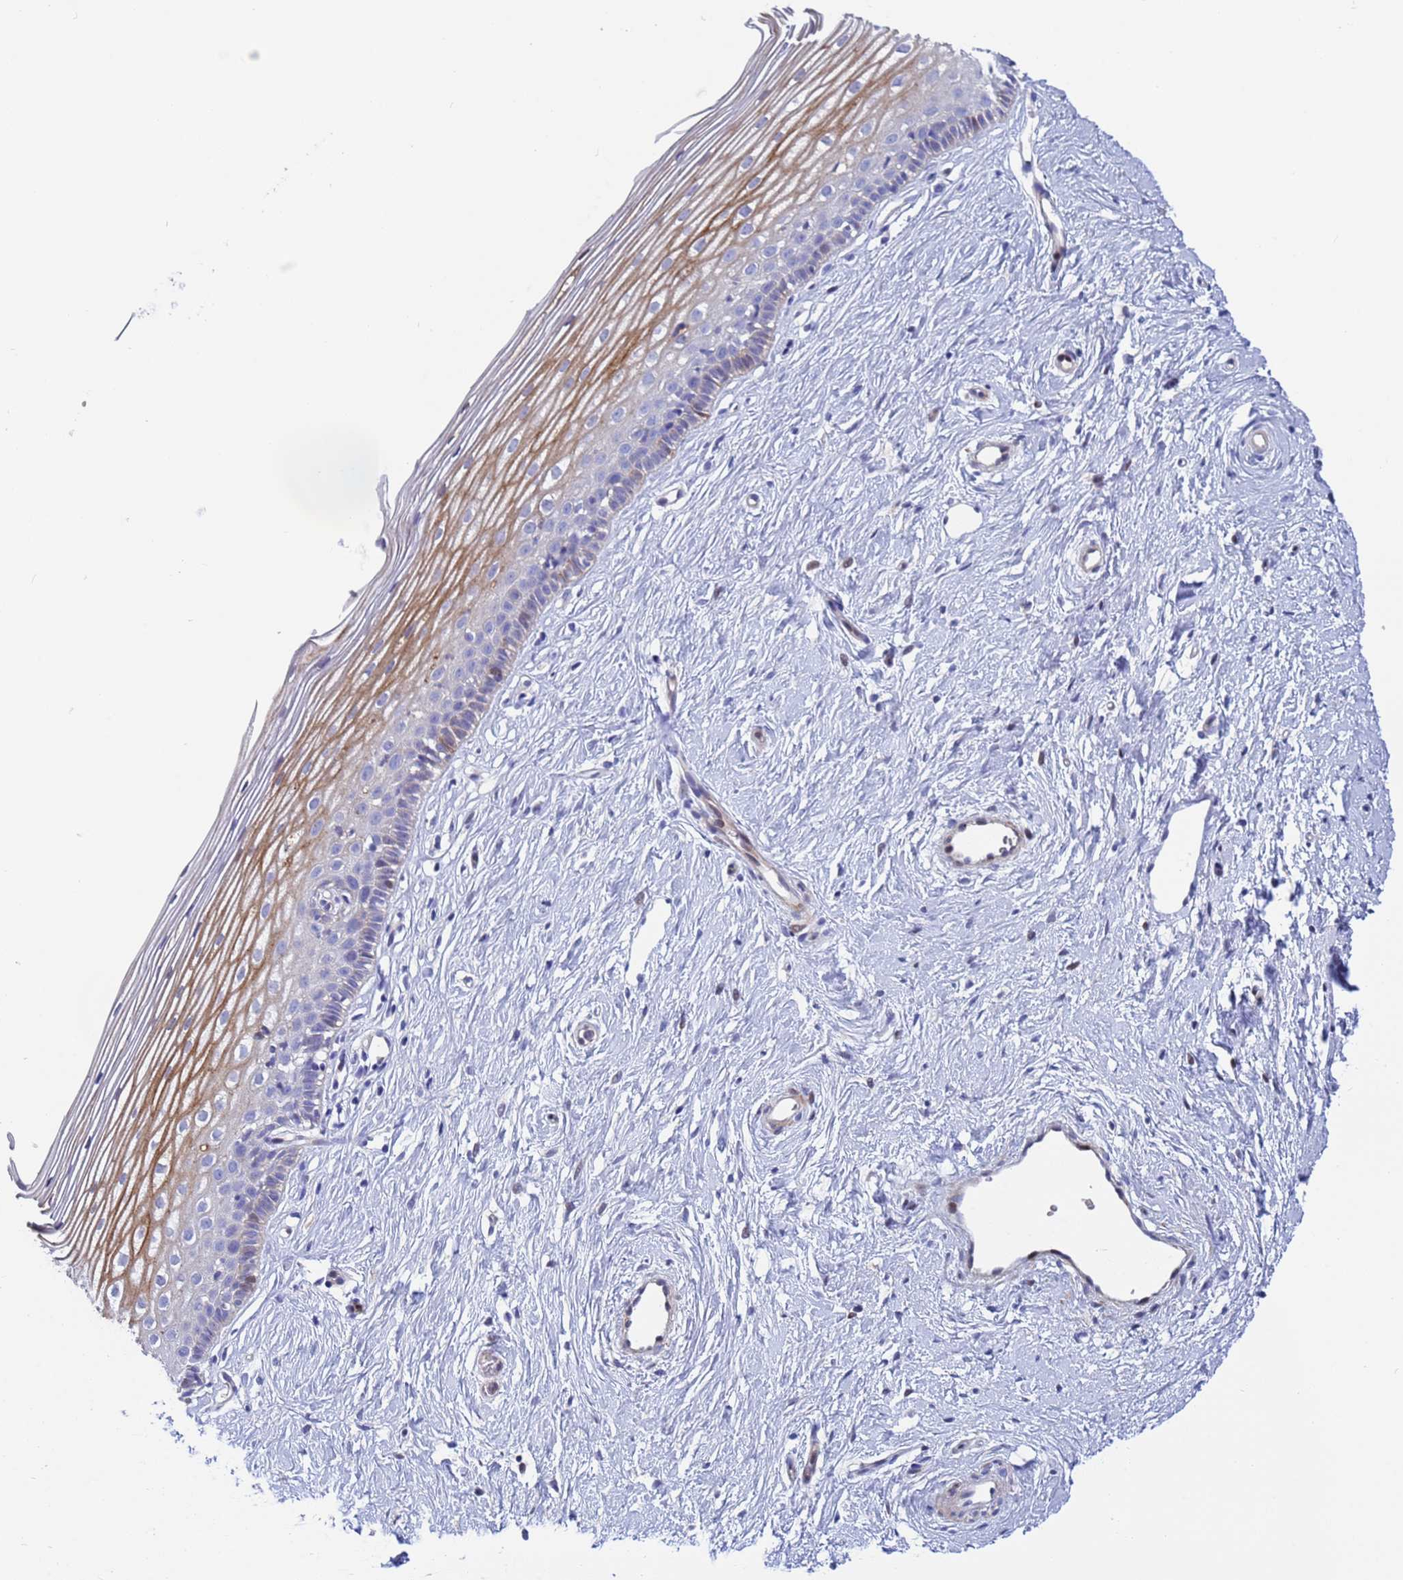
{"staining": {"intensity": "moderate", "quantity": "<25%", "location": "cytoplasmic/membranous"}, "tissue": "cervix", "cell_type": "Glandular cells", "image_type": "normal", "snomed": [{"axis": "morphology", "description": "Normal tissue, NOS"}, {"axis": "topography", "description": "Cervix"}], "caption": "Immunohistochemistry of benign cervix shows low levels of moderate cytoplasmic/membranous staining in approximately <25% of glandular cells.", "gene": "PPP6R1", "patient": {"sex": "female", "age": 40}}